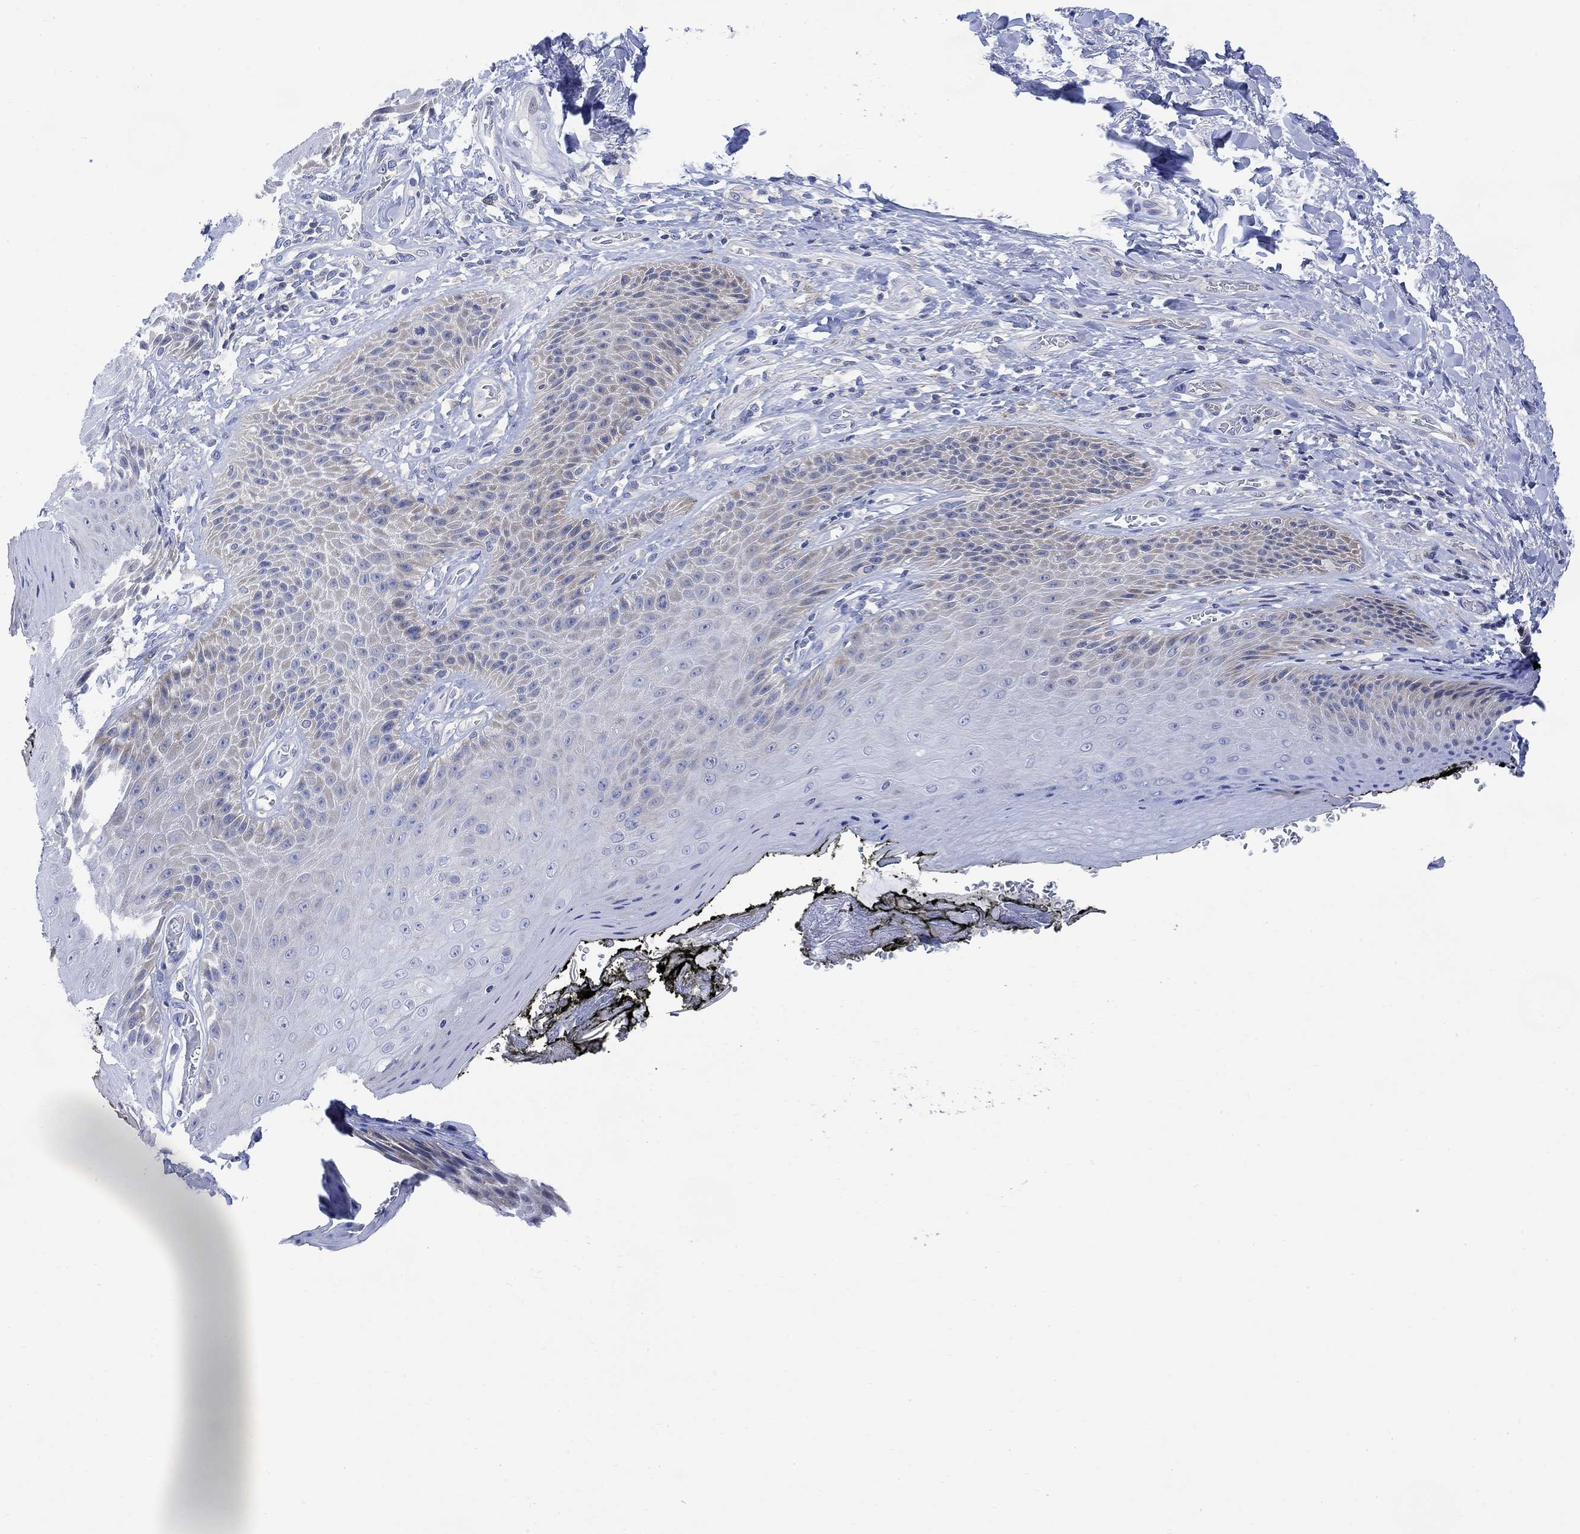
{"staining": {"intensity": "negative", "quantity": "none", "location": "none"}, "tissue": "skin", "cell_type": "Epidermal cells", "image_type": "normal", "snomed": [{"axis": "morphology", "description": "Normal tissue, NOS"}, {"axis": "topography", "description": "Anal"}, {"axis": "topography", "description": "Peripheral nerve tissue"}], "caption": "A histopathology image of human skin is negative for staining in epidermal cells. (Stains: DAB IHC with hematoxylin counter stain, Microscopy: brightfield microscopy at high magnification).", "gene": "ARSK", "patient": {"sex": "male", "age": 53}}